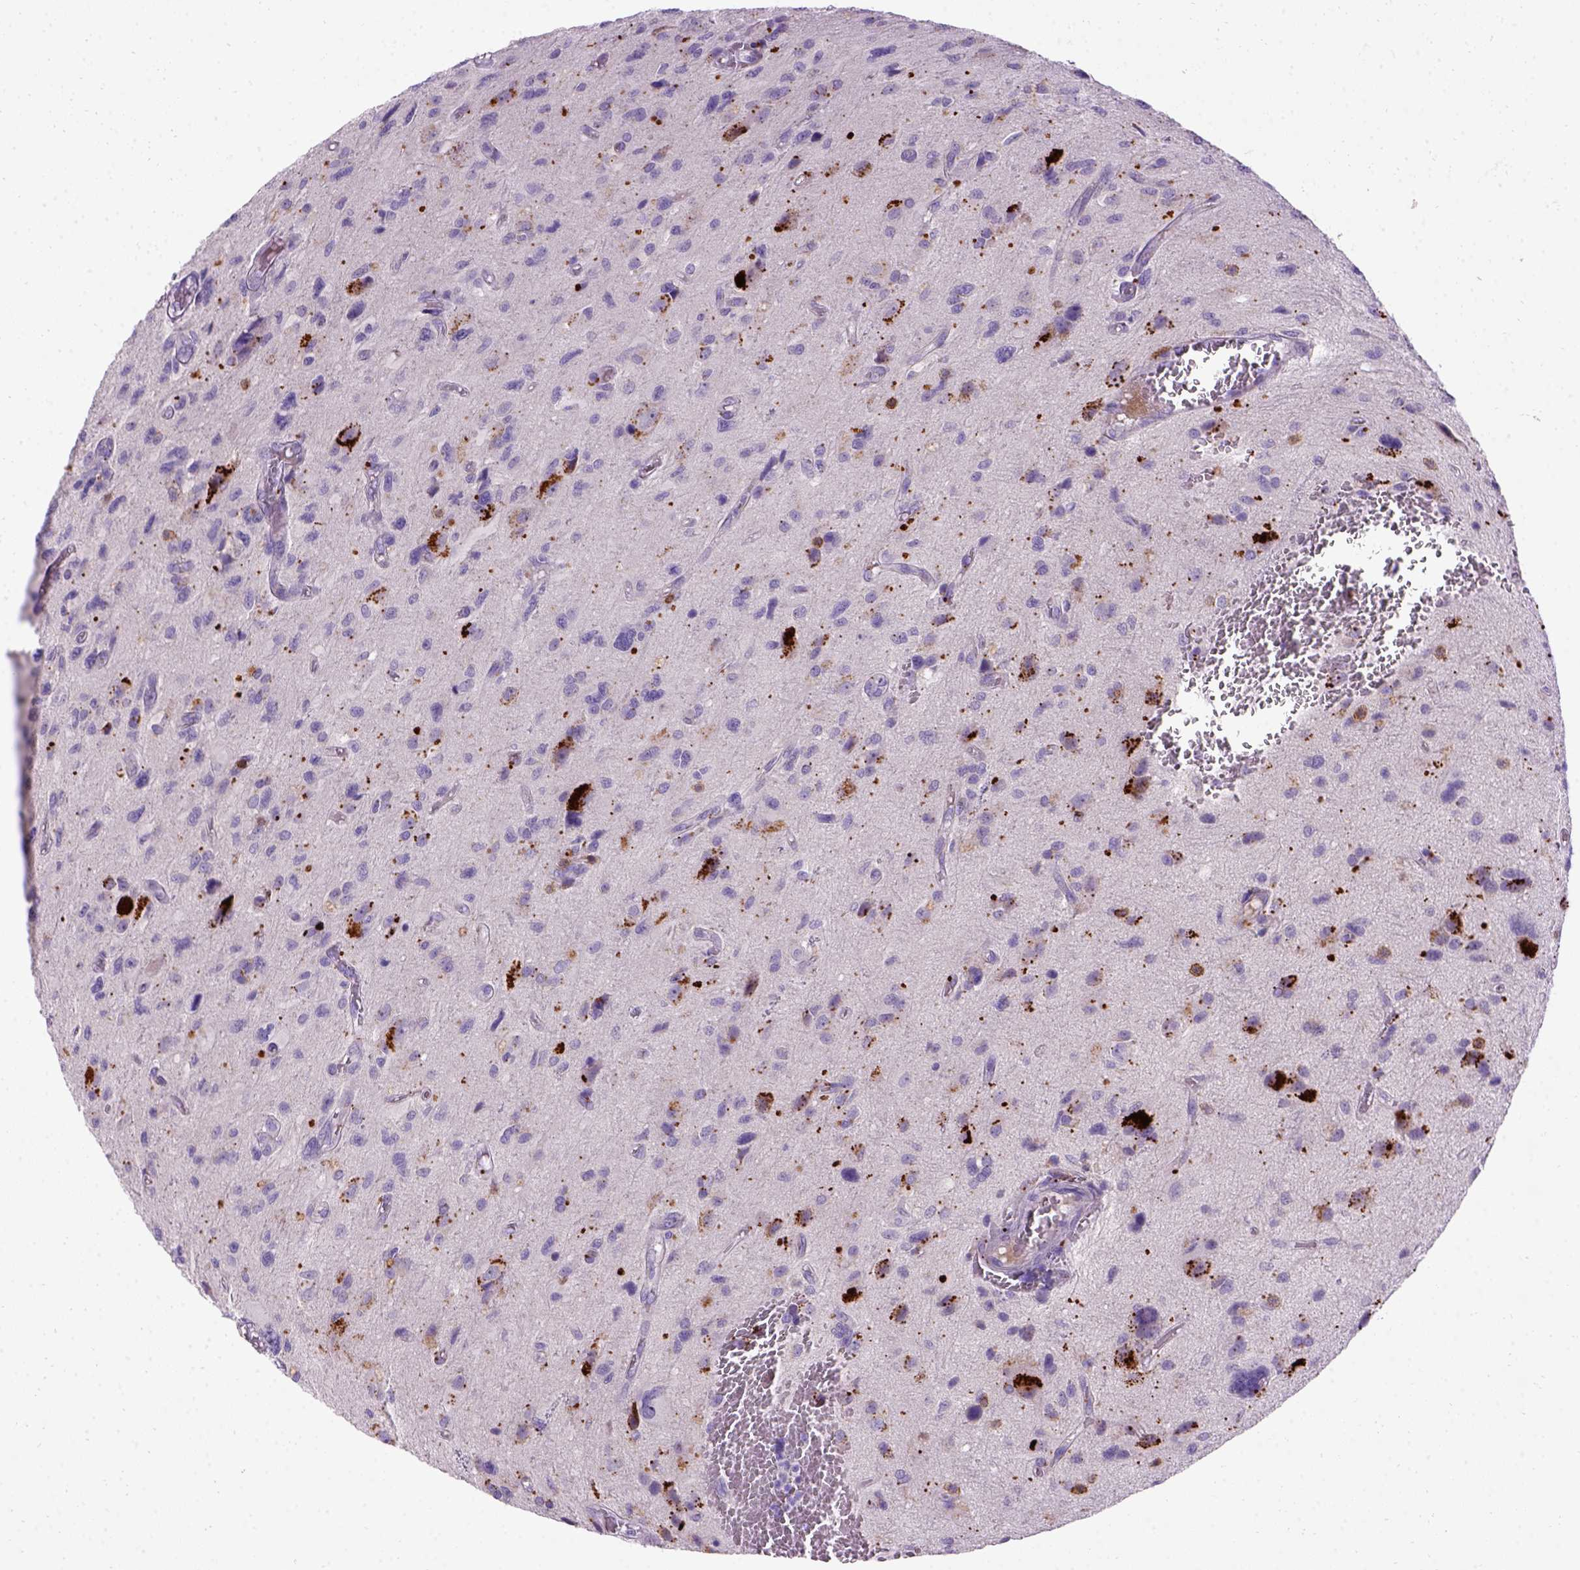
{"staining": {"intensity": "negative", "quantity": "none", "location": "none"}, "tissue": "glioma", "cell_type": "Tumor cells", "image_type": "cancer", "snomed": [{"axis": "morphology", "description": "Glioma, malignant, NOS"}, {"axis": "morphology", "description": "Glioma, malignant, High grade"}, {"axis": "topography", "description": "Brain"}], "caption": "Immunohistochemistry (IHC) photomicrograph of human high-grade glioma (malignant) stained for a protein (brown), which exhibits no staining in tumor cells.", "gene": "CD3E", "patient": {"sex": "female", "age": 71}}